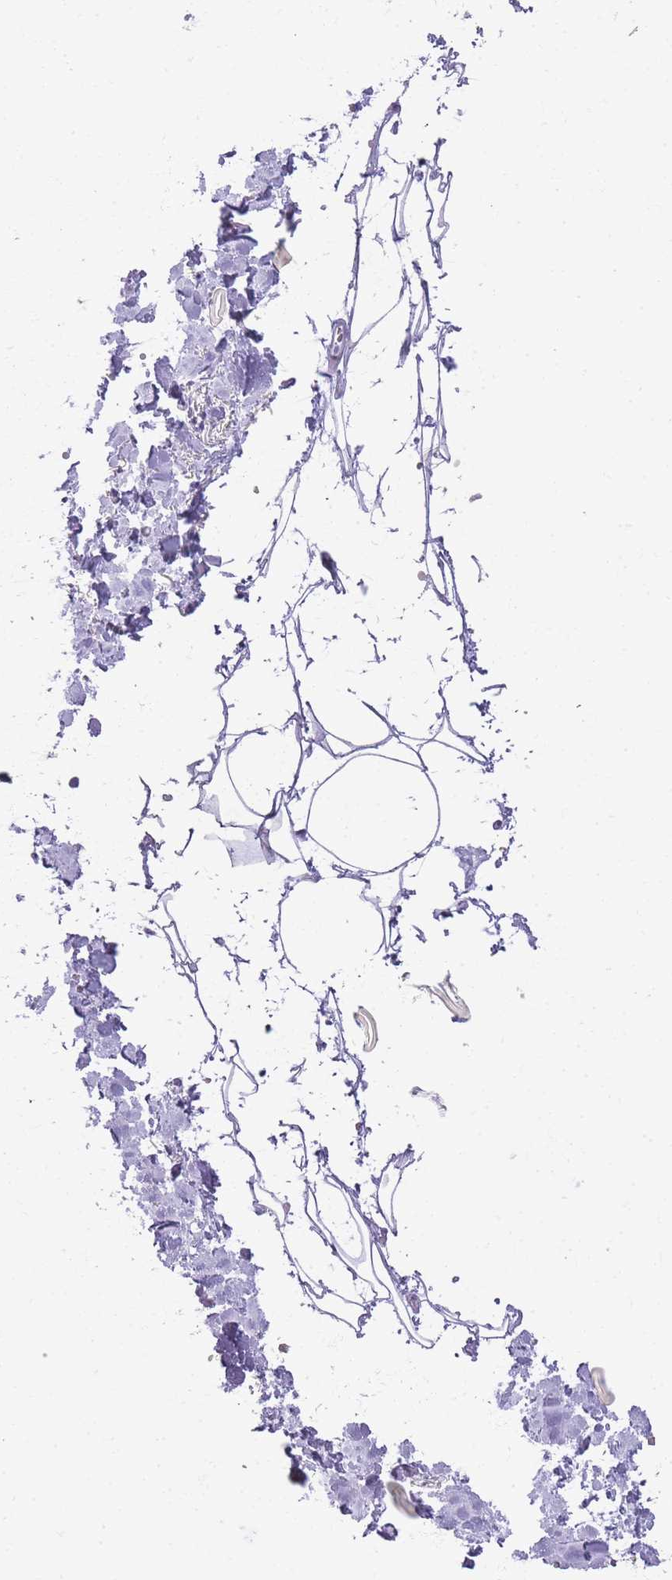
{"staining": {"intensity": "negative", "quantity": "none", "location": "none"}, "tissue": "adipose tissue", "cell_type": "Adipocytes", "image_type": "normal", "snomed": [{"axis": "morphology", "description": "Normal tissue, NOS"}, {"axis": "topography", "description": "Salivary gland"}, {"axis": "topography", "description": "Peripheral nerve tissue"}], "caption": "IHC micrograph of normal adipose tissue: adipose tissue stained with DAB (3,3'-diaminobenzidine) exhibits no significant protein positivity in adipocytes.", "gene": "GNAT1", "patient": {"sex": "male", "age": 38}}